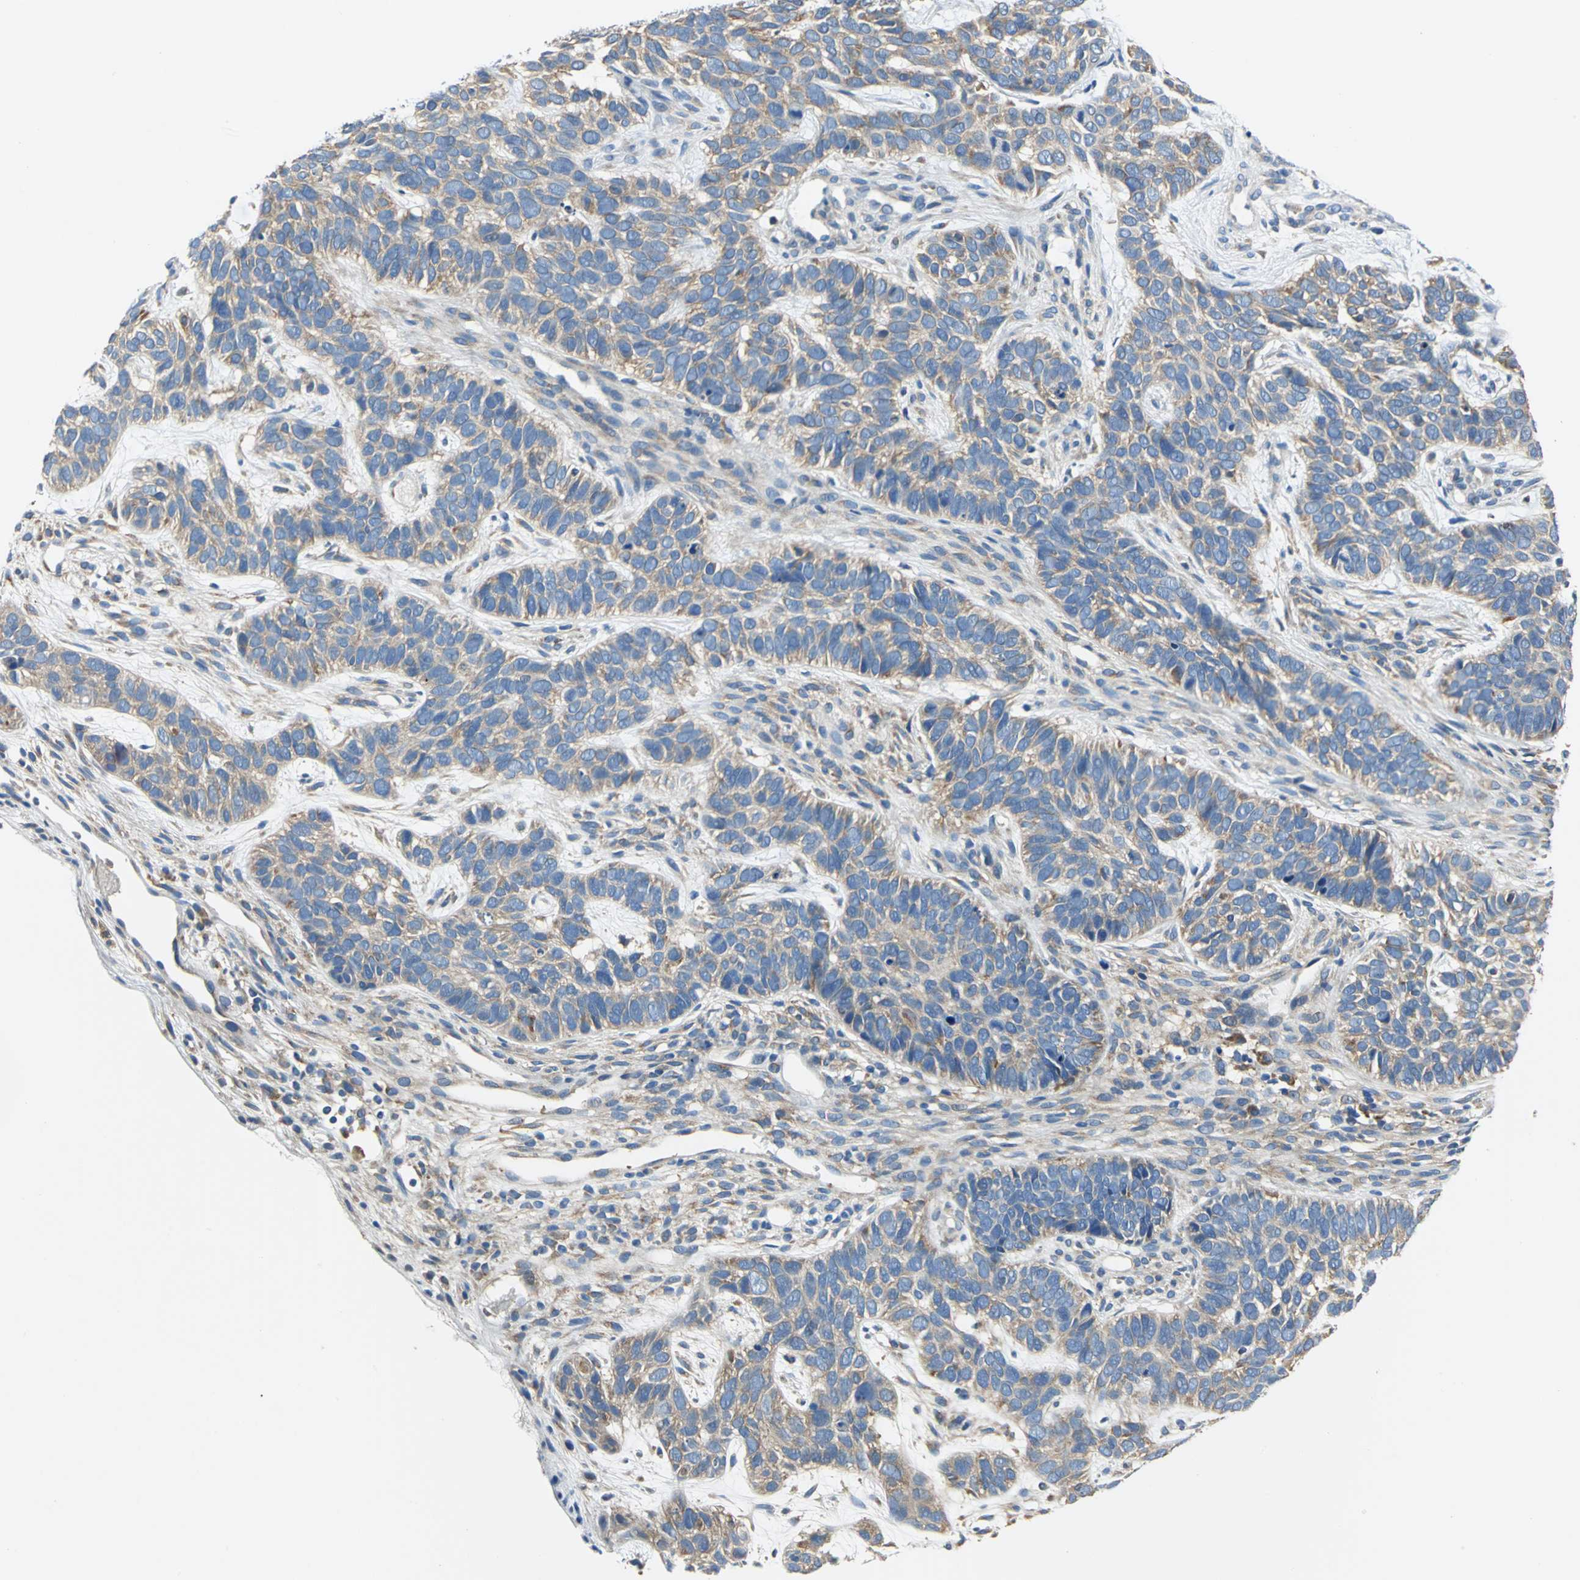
{"staining": {"intensity": "moderate", "quantity": ">75%", "location": "cytoplasmic/membranous"}, "tissue": "skin cancer", "cell_type": "Tumor cells", "image_type": "cancer", "snomed": [{"axis": "morphology", "description": "Basal cell carcinoma"}, {"axis": "topography", "description": "Skin"}], "caption": "Protein expression analysis of human skin cancer (basal cell carcinoma) reveals moderate cytoplasmic/membranous staining in approximately >75% of tumor cells.", "gene": "TRIM25", "patient": {"sex": "male", "age": 87}}